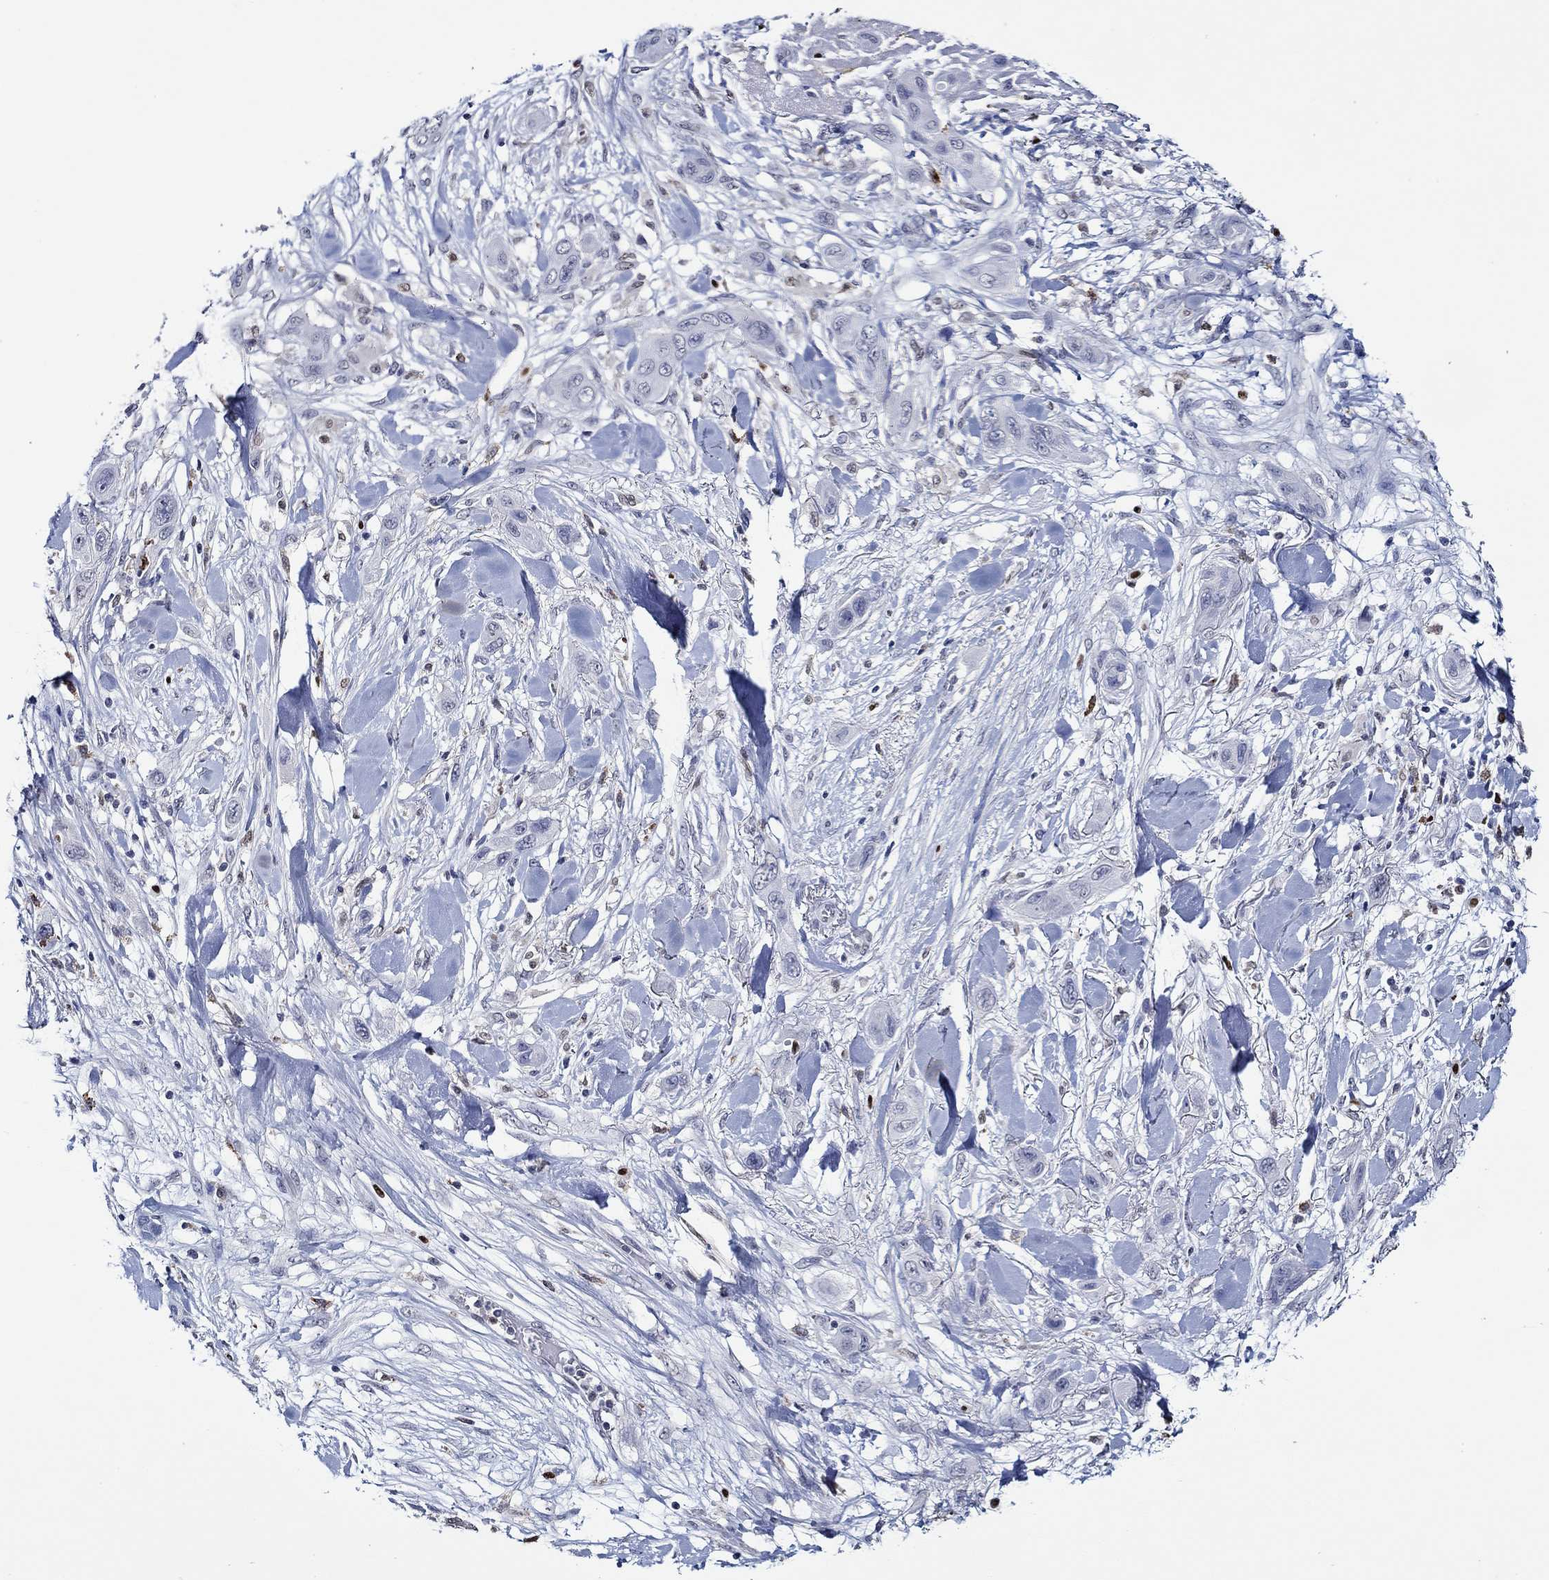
{"staining": {"intensity": "negative", "quantity": "none", "location": "none"}, "tissue": "skin cancer", "cell_type": "Tumor cells", "image_type": "cancer", "snomed": [{"axis": "morphology", "description": "Squamous cell carcinoma, NOS"}, {"axis": "topography", "description": "Skin"}], "caption": "Tumor cells are negative for brown protein staining in squamous cell carcinoma (skin).", "gene": "GATA2", "patient": {"sex": "male", "age": 79}}